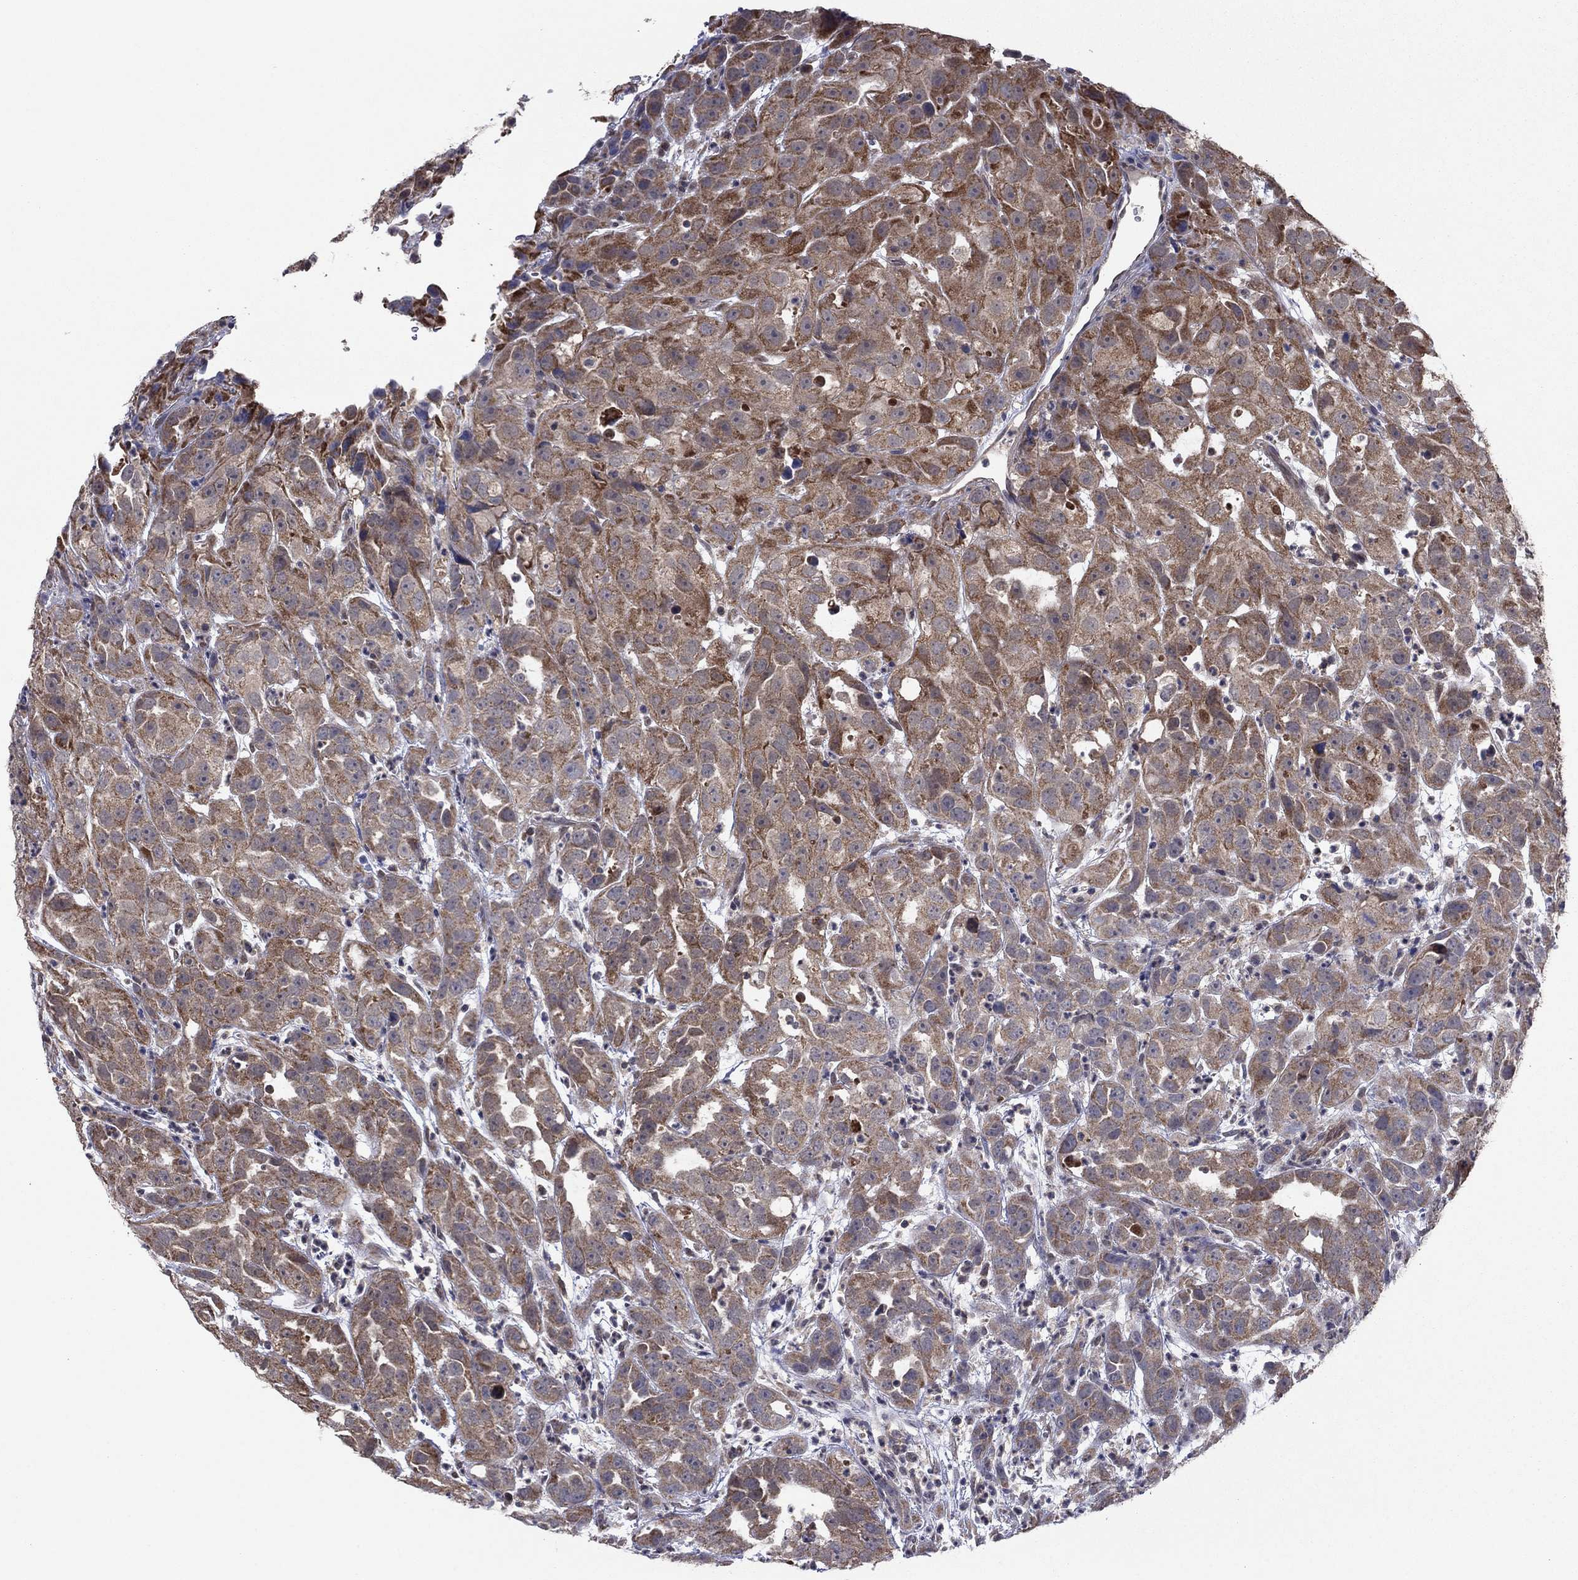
{"staining": {"intensity": "strong", "quantity": "25%-75%", "location": "cytoplasmic/membranous"}, "tissue": "urothelial cancer", "cell_type": "Tumor cells", "image_type": "cancer", "snomed": [{"axis": "morphology", "description": "Urothelial carcinoma, High grade"}, {"axis": "topography", "description": "Urinary bladder"}], "caption": "There is high levels of strong cytoplasmic/membranous staining in tumor cells of high-grade urothelial carcinoma, as demonstrated by immunohistochemical staining (brown color).", "gene": "GRHPR", "patient": {"sex": "female", "age": 41}}